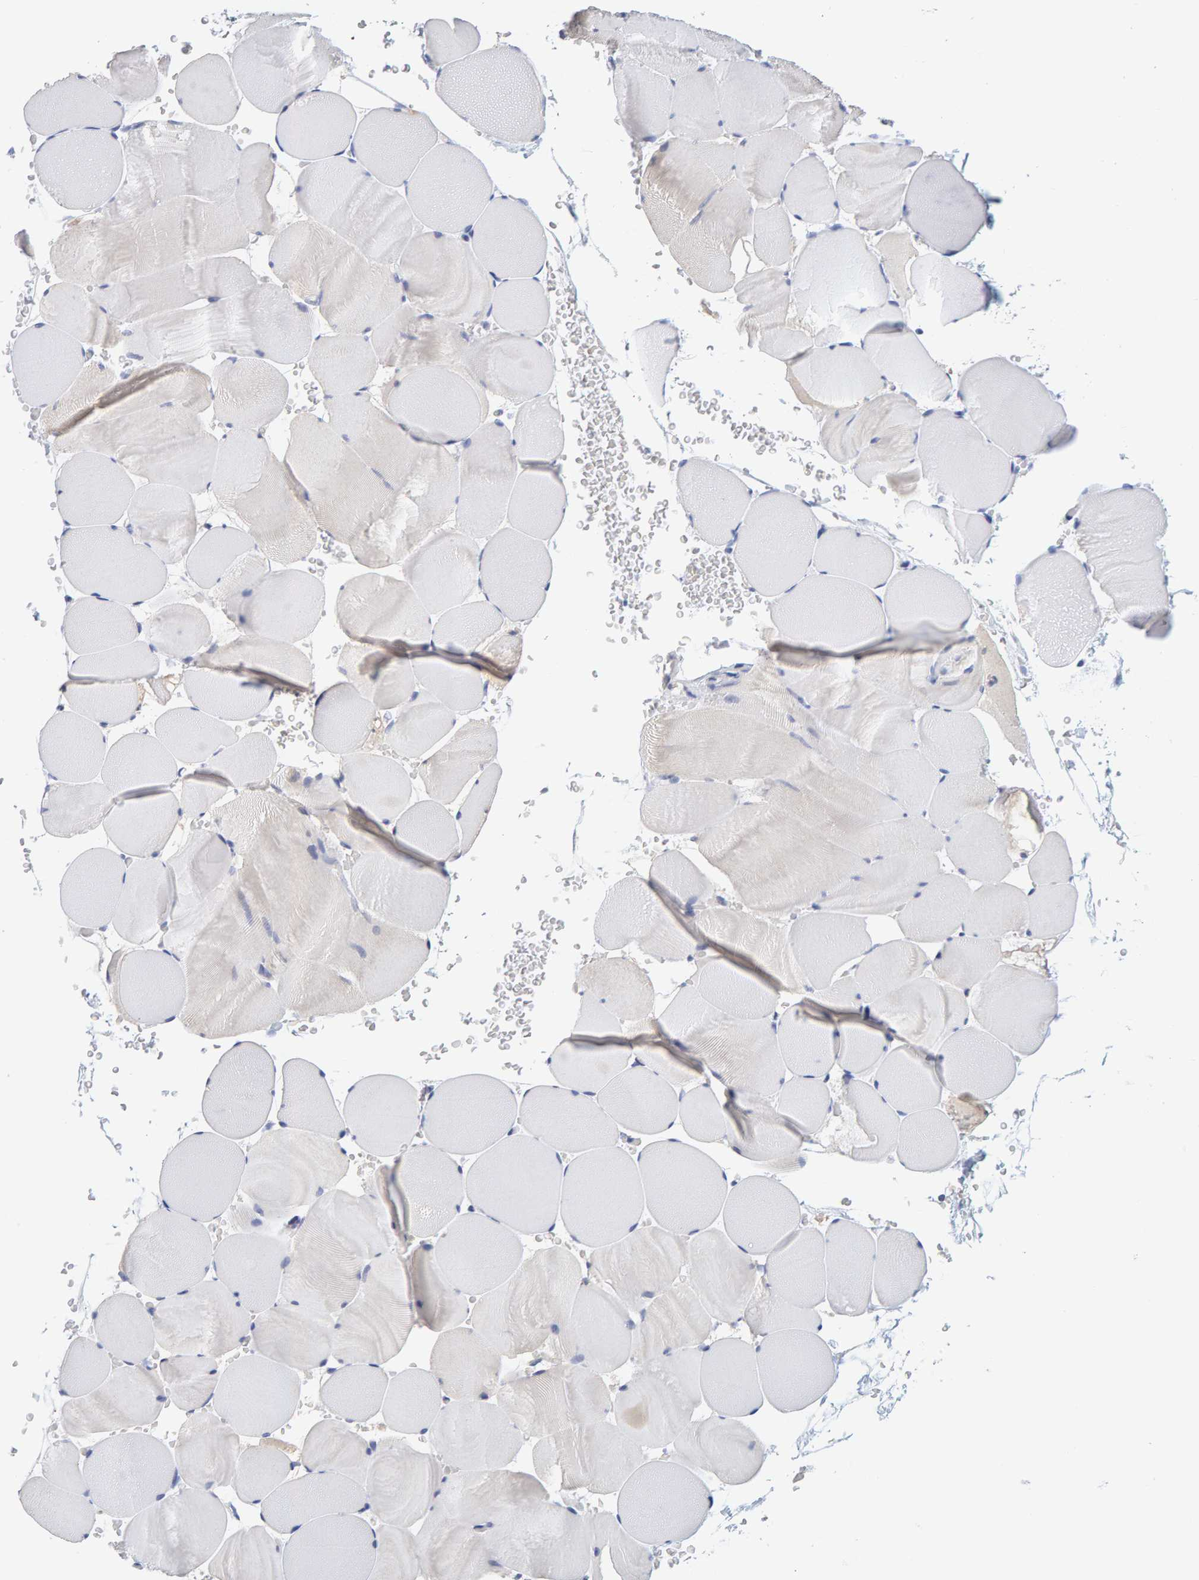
{"staining": {"intensity": "negative", "quantity": "none", "location": "none"}, "tissue": "skeletal muscle", "cell_type": "Myocytes", "image_type": "normal", "snomed": [{"axis": "morphology", "description": "Normal tissue, NOS"}, {"axis": "topography", "description": "Skeletal muscle"}], "caption": "DAB (3,3'-diaminobenzidine) immunohistochemical staining of normal human skeletal muscle exhibits no significant positivity in myocytes.", "gene": "SGPL1", "patient": {"sex": "male", "age": 62}}